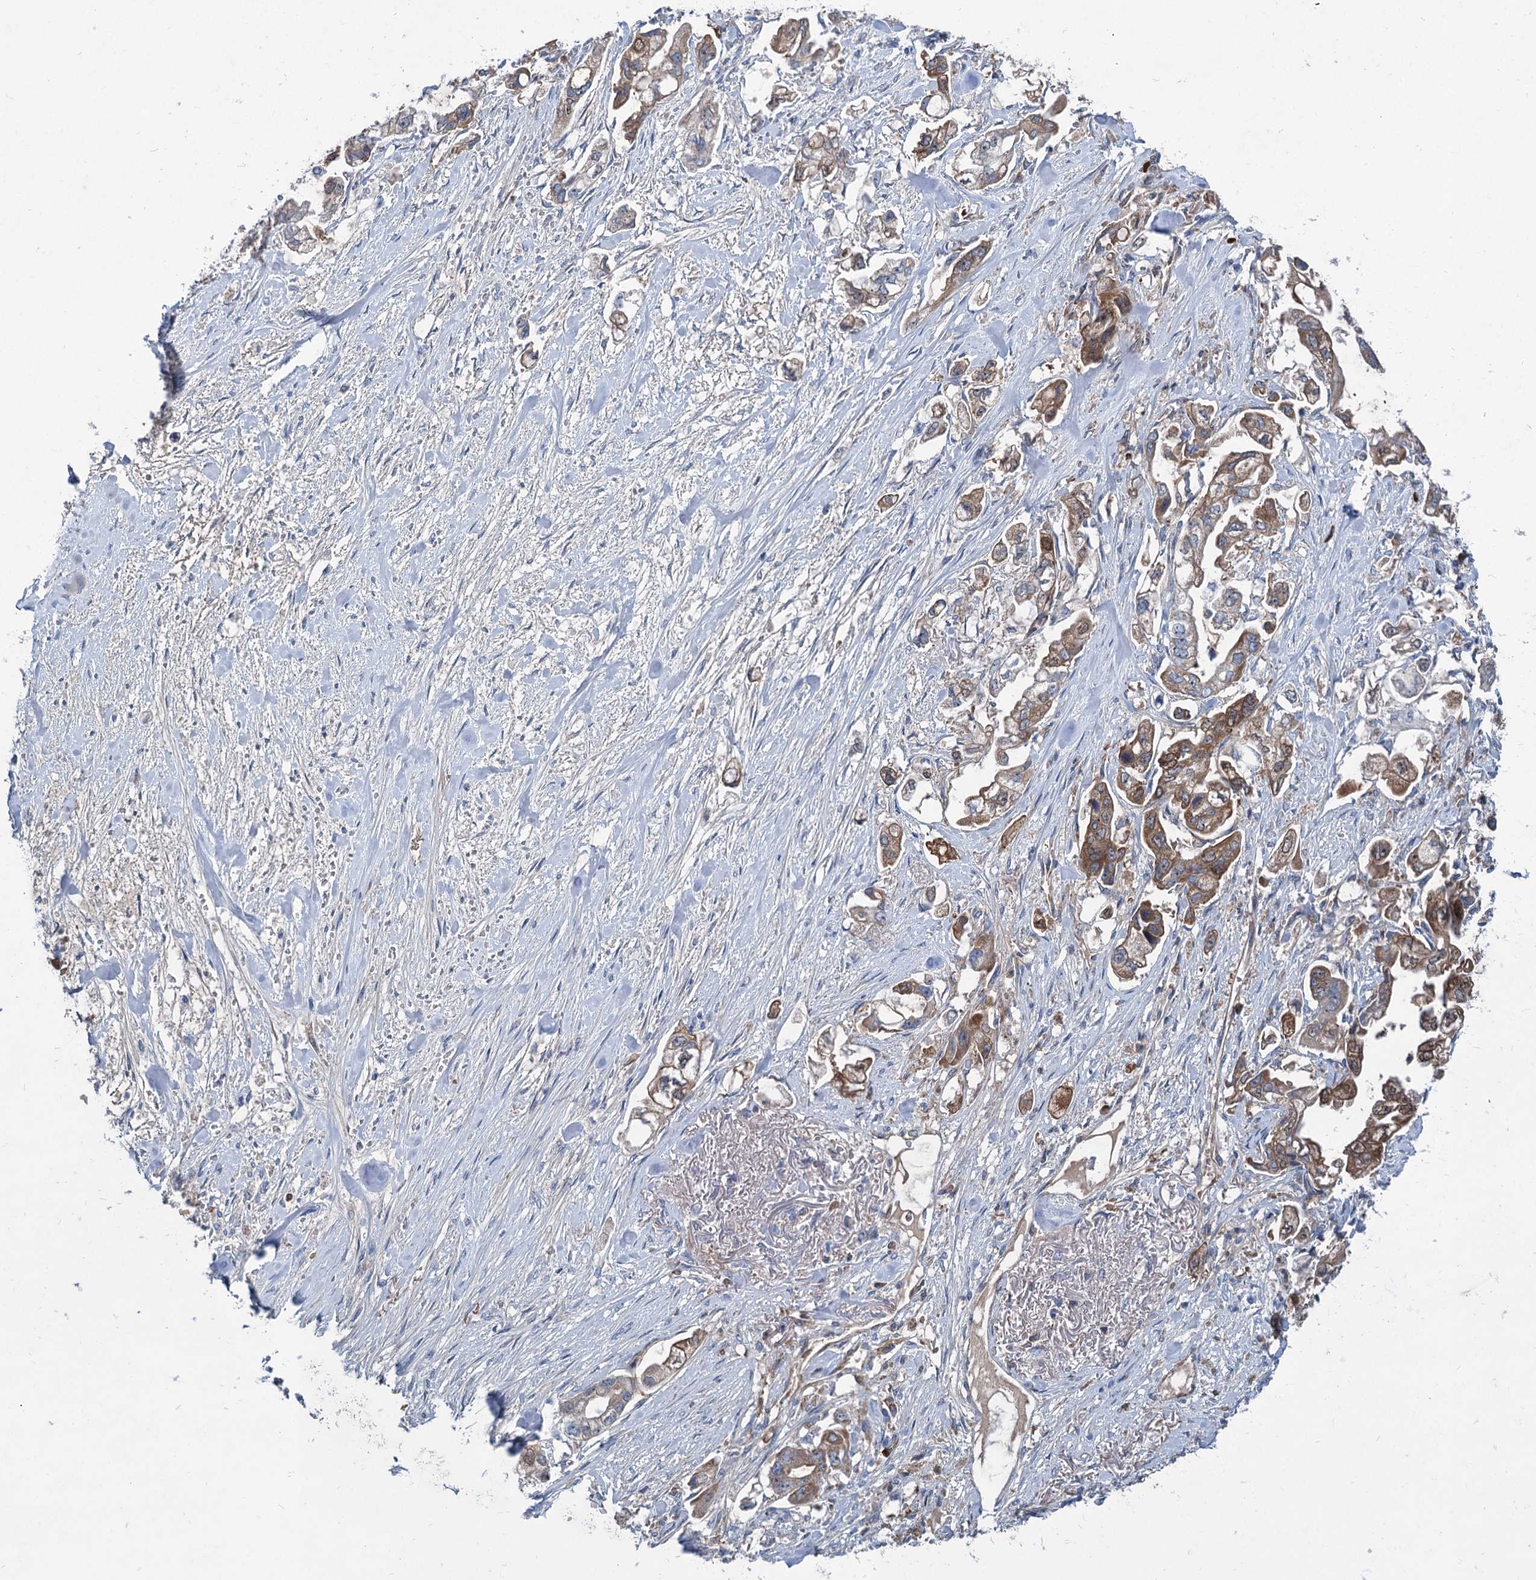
{"staining": {"intensity": "moderate", "quantity": ">75%", "location": "cytoplasmic/membranous"}, "tissue": "stomach cancer", "cell_type": "Tumor cells", "image_type": "cancer", "snomed": [{"axis": "morphology", "description": "Adenocarcinoma, NOS"}, {"axis": "topography", "description": "Stomach"}], "caption": "Immunohistochemistry (IHC) (DAB (3,3'-diaminobenzidine)) staining of human stomach cancer (adenocarcinoma) demonstrates moderate cytoplasmic/membranous protein staining in approximately >75% of tumor cells.", "gene": "LPIN1", "patient": {"sex": "male", "age": 62}}